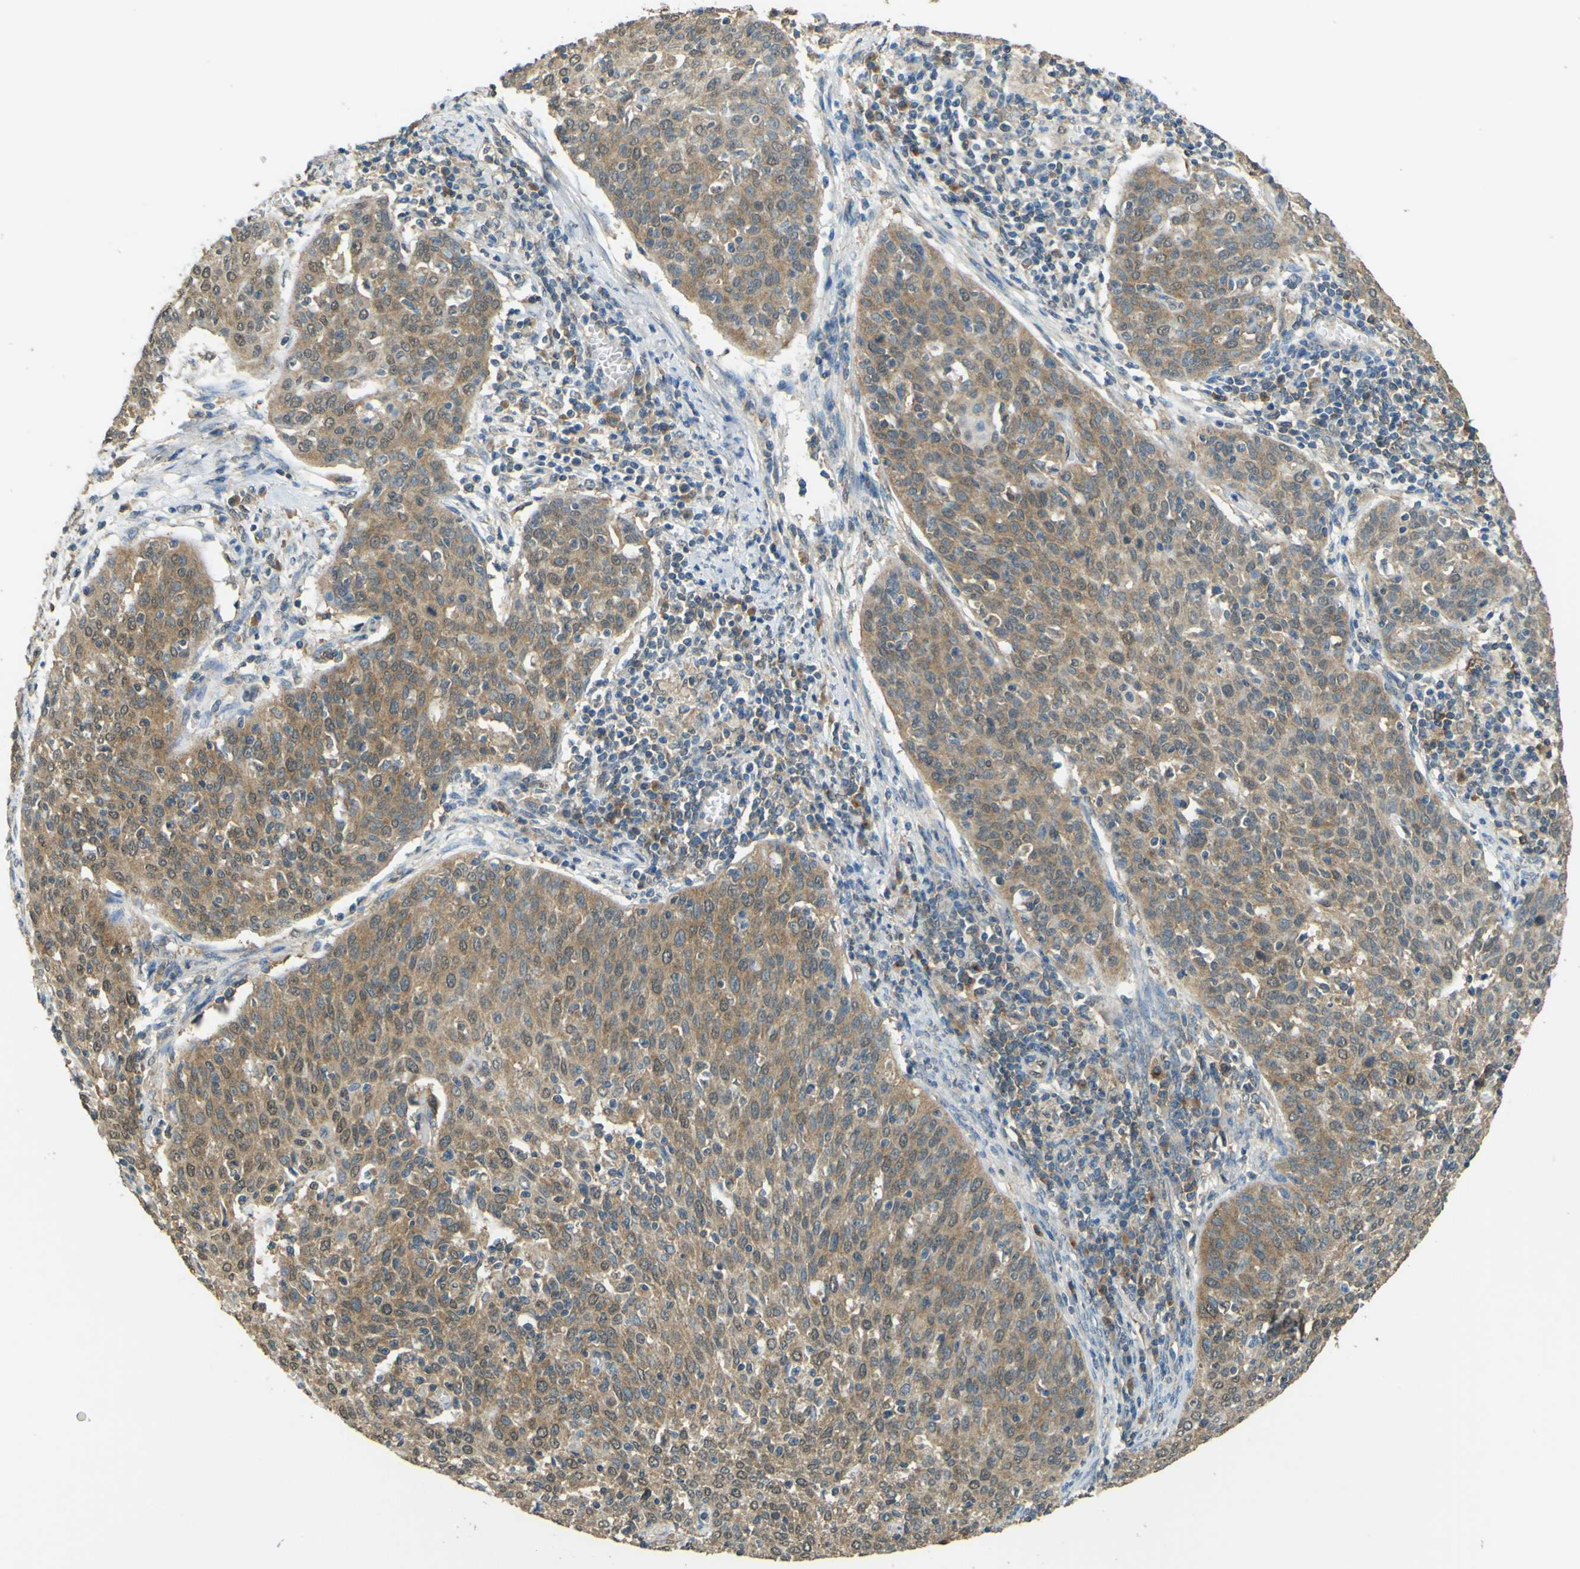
{"staining": {"intensity": "moderate", "quantity": ">75%", "location": "cytoplasmic/membranous"}, "tissue": "cervical cancer", "cell_type": "Tumor cells", "image_type": "cancer", "snomed": [{"axis": "morphology", "description": "Squamous cell carcinoma, NOS"}, {"axis": "topography", "description": "Cervix"}], "caption": "A micrograph of cervical cancer (squamous cell carcinoma) stained for a protein exhibits moderate cytoplasmic/membranous brown staining in tumor cells. (DAB (3,3'-diaminobenzidine) IHC with brightfield microscopy, high magnification).", "gene": "GOLGA1", "patient": {"sex": "female", "age": 38}}